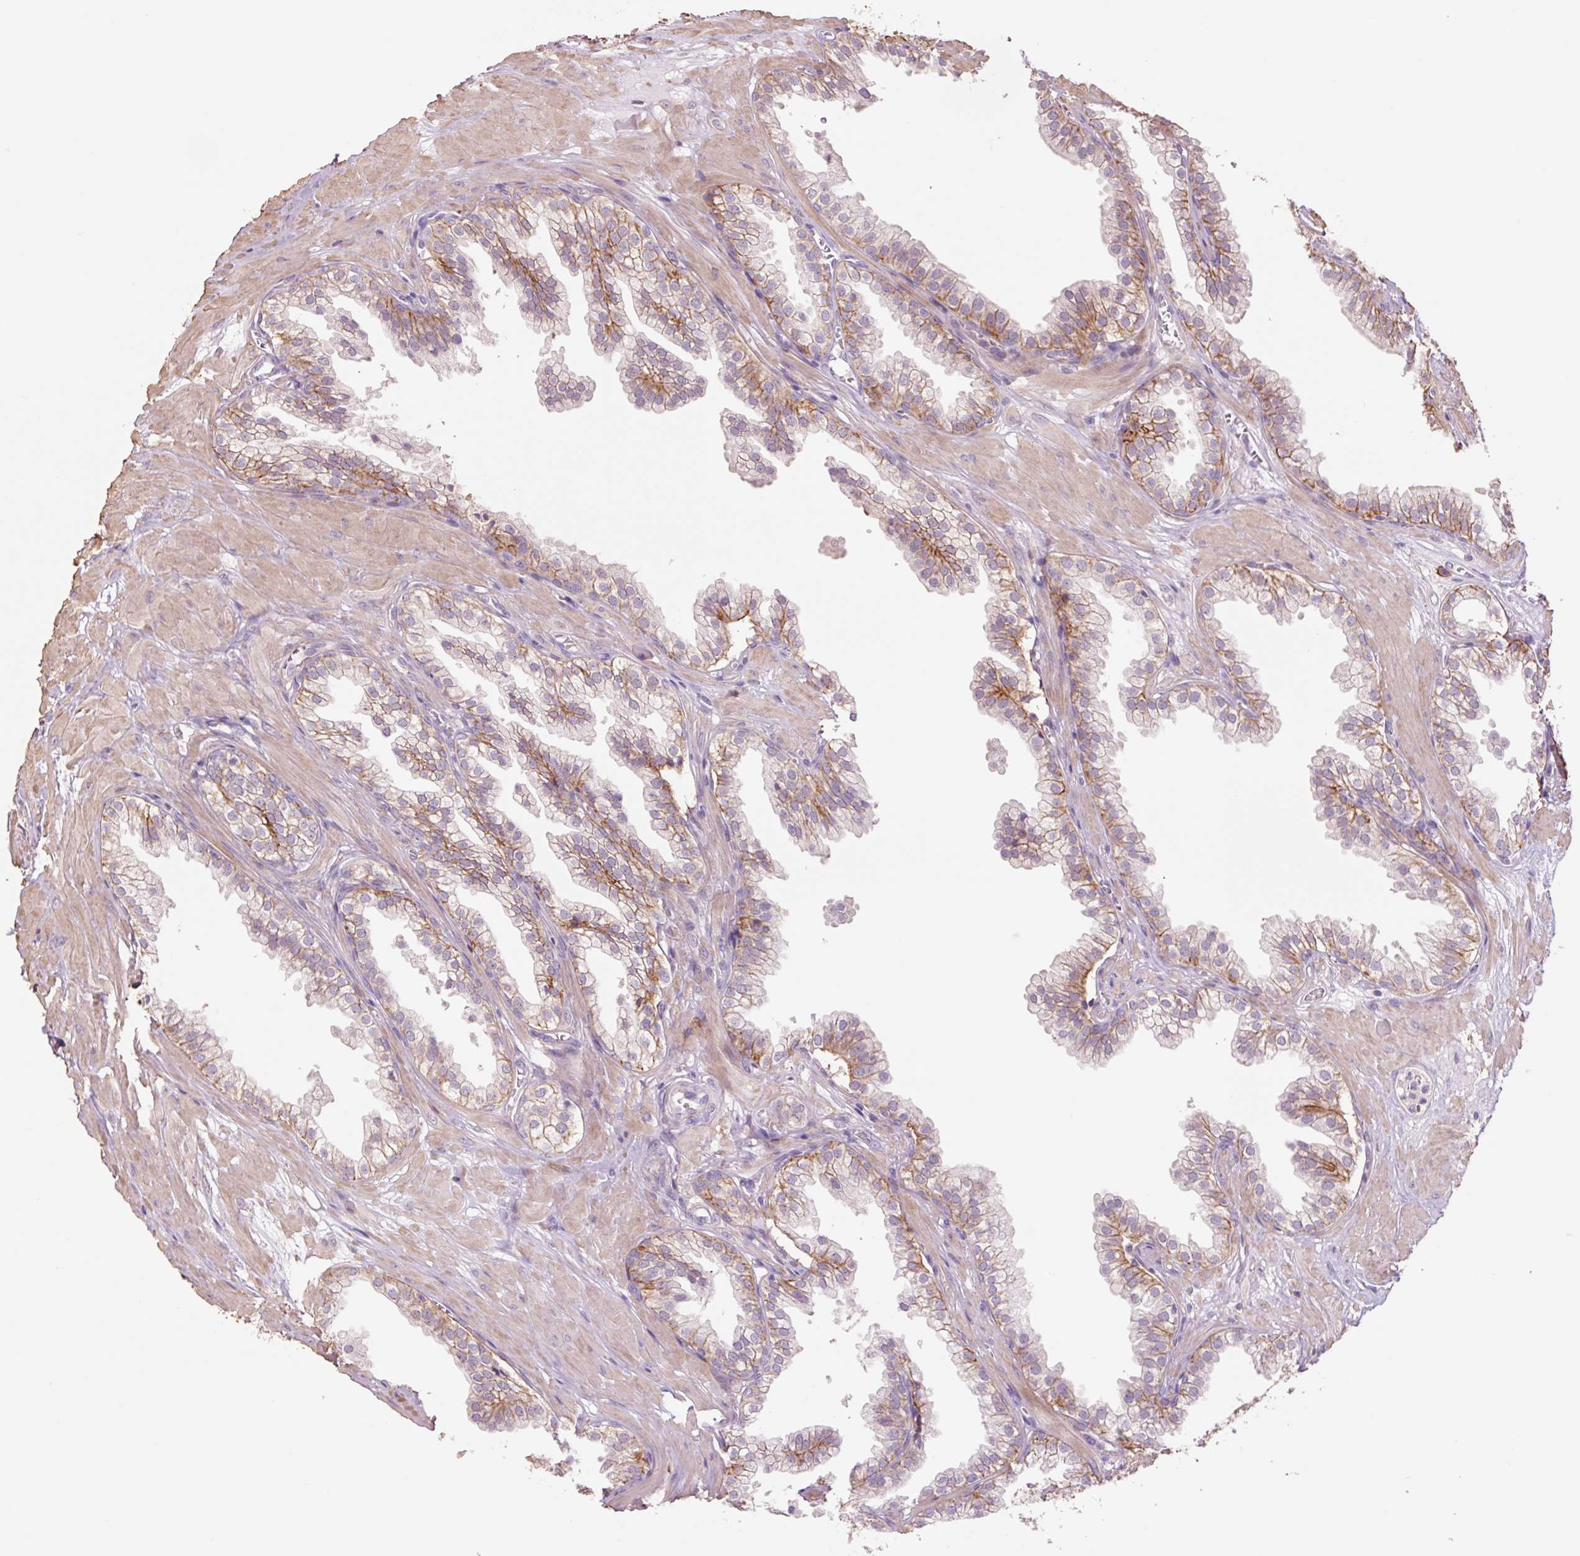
{"staining": {"intensity": "moderate", "quantity": ">75%", "location": "cytoplasmic/membranous"}, "tissue": "prostate", "cell_type": "Glandular cells", "image_type": "normal", "snomed": [{"axis": "morphology", "description": "Normal tissue, NOS"}, {"axis": "topography", "description": "Prostate"}, {"axis": "topography", "description": "Peripheral nerve tissue"}], "caption": "Glandular cells demonstrate medium levels of moderate cytoplasmic/membranous positivity in about >75% of cells in benign prostate. The protein is shown in brown color, while the nuclei are stained blue.", "gene": "SLC1A4", "patient": {"sex": "male", "age": 55}}